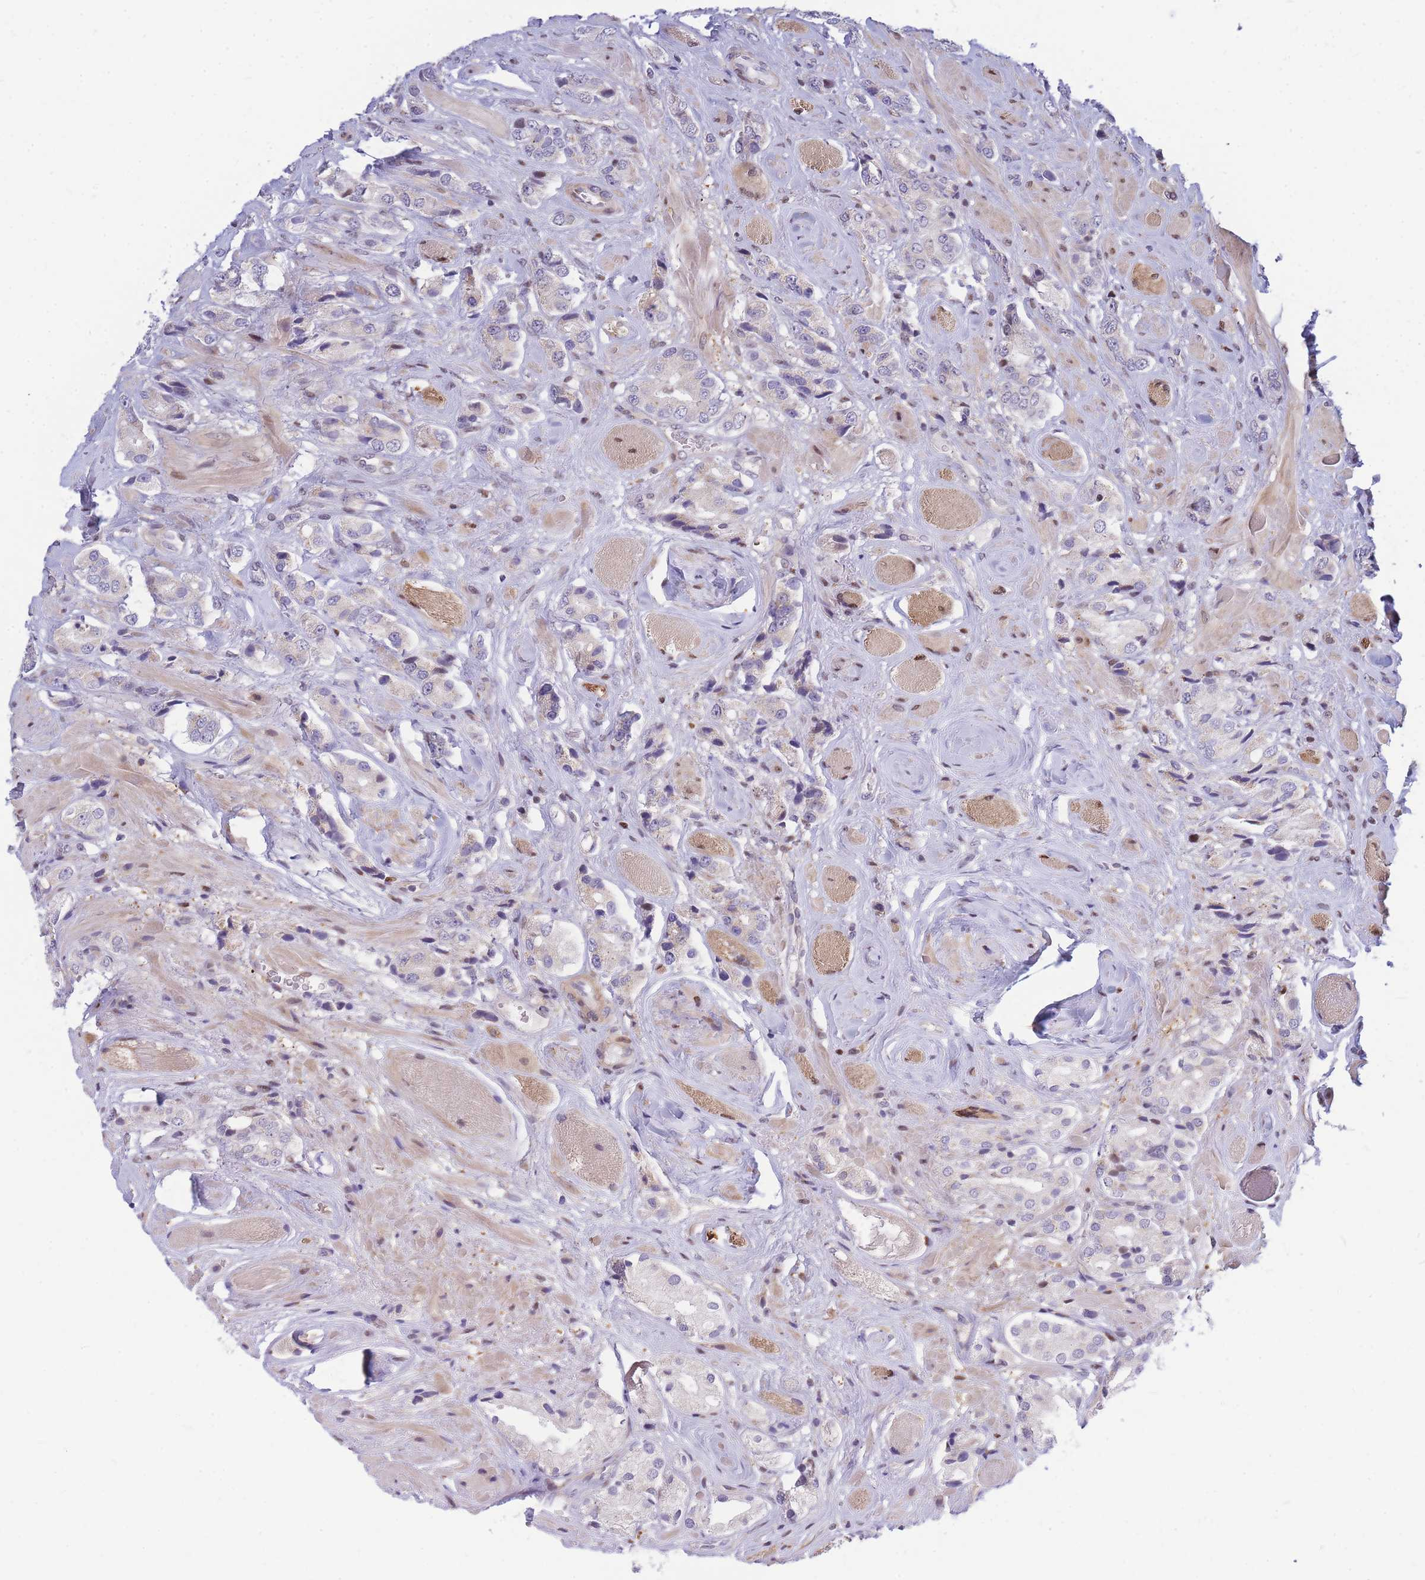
{"staining": {"intensity": "negative", "quantity": "none", "location": "none"}, "tissue": "prostate cancer", "cell_type": "Tumor cells", "image_type": "cancer", "snomed": [{"axis": "morphology", "description": "Adenocarcinoma, High grade"}, {"axis": "topography", "description": "Prostate and seminal vesicle, NOS"}], "caption": "DAB (3,3'-diaminobenzidine) immunohistochemical staining of human adenocarcinoma (high-grade) (prostate) demonstrates no significant staining in tumor cells.", "gene": "CRACD", "patient": {"sex": "male", "age": 64}}